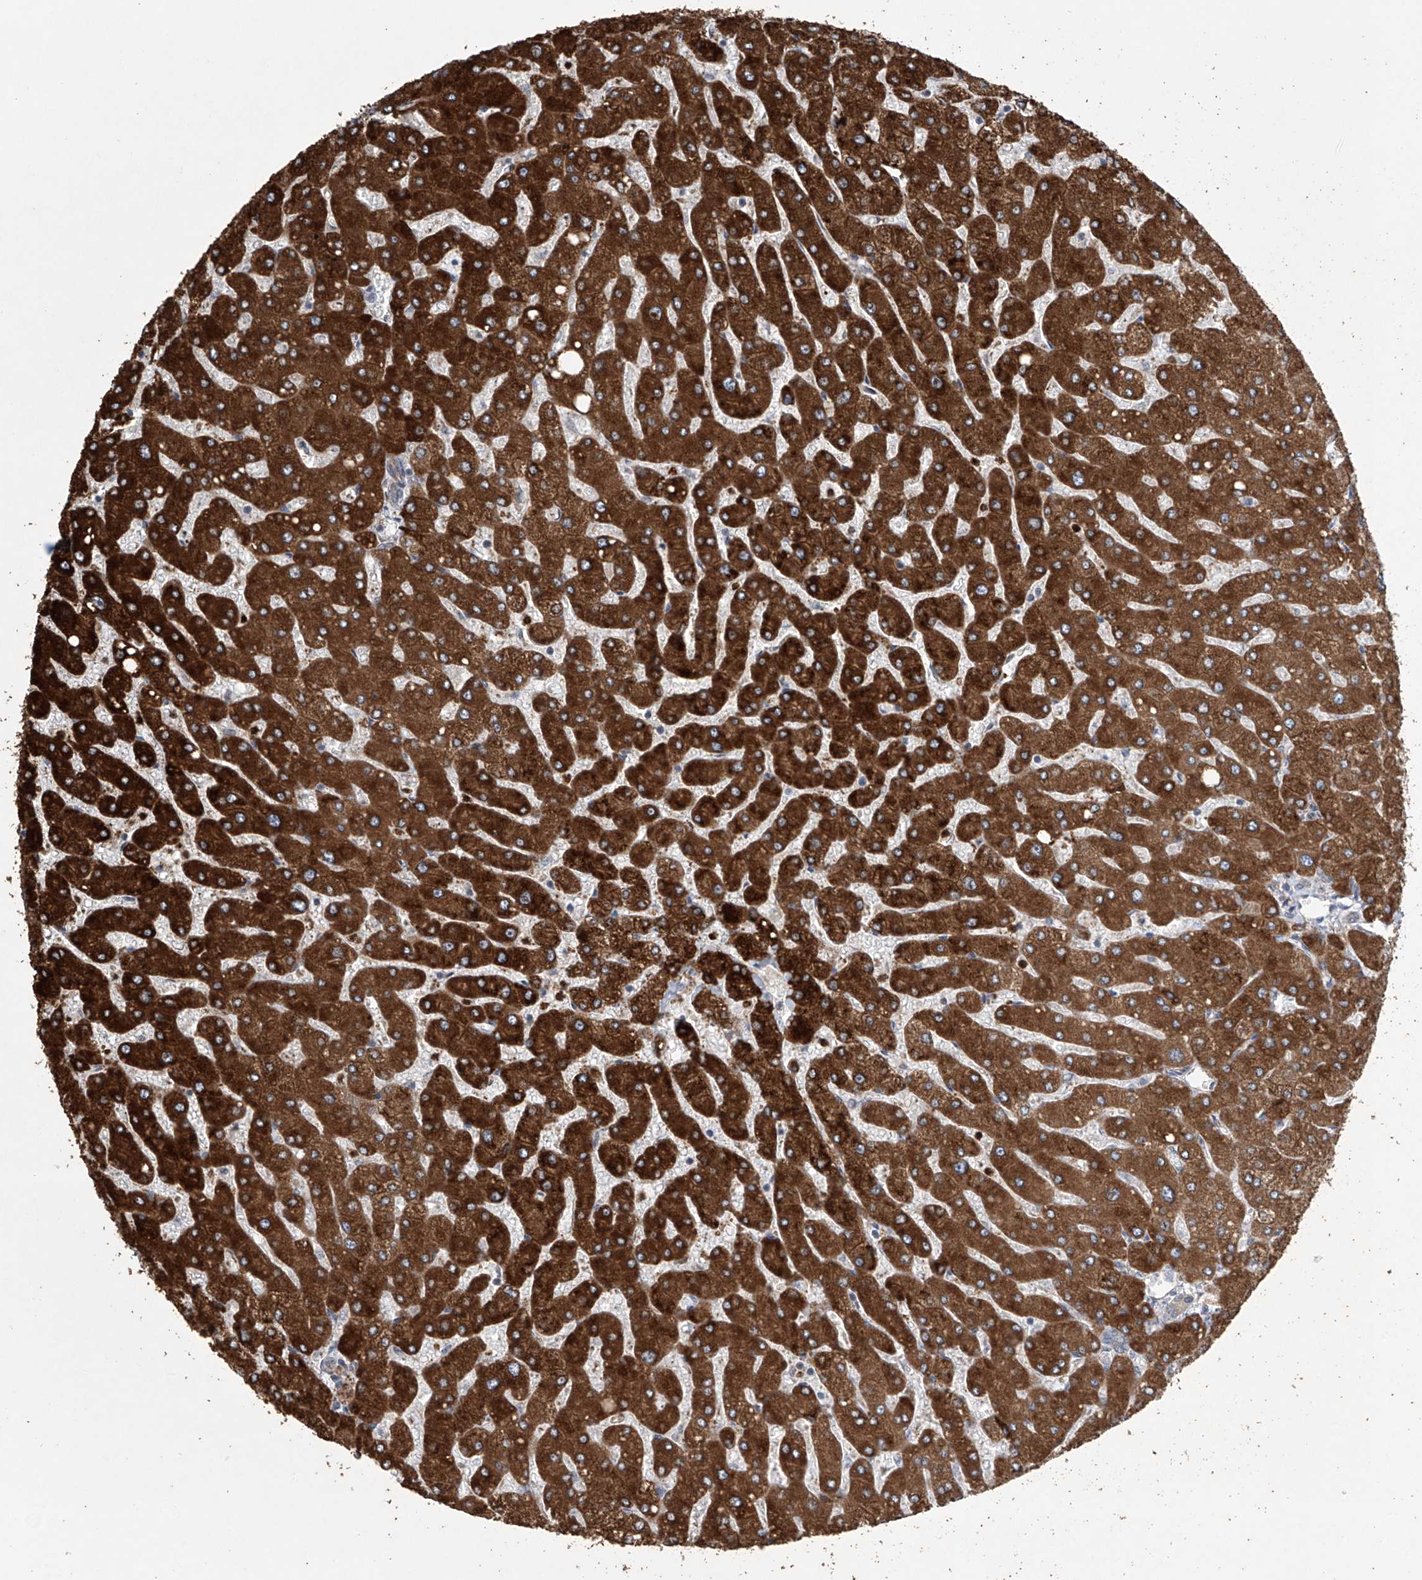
{"staining": {"intensity": "weak", "quantity": ">75%", "location": "cytoplasmic/membranous"}, "tissue": "liver", "cell_type": "Cholangiocytes", "image_type": "normal", "snomed": [{"axis": "morphology", "description": "Normal tissue, NOS"}, {"axis": "topography", "description": "Liver"}], "caption": "Liver stained for a protein reveals weak cytoplasmic/membranous positivity in cholangiocytes. (DAB (3,3'-diaminobenzidine) = brown stain, brightfield microscopy at high magnification).", "gene": "EIF2D", "patient": {"sex": "male", "age": 55}}